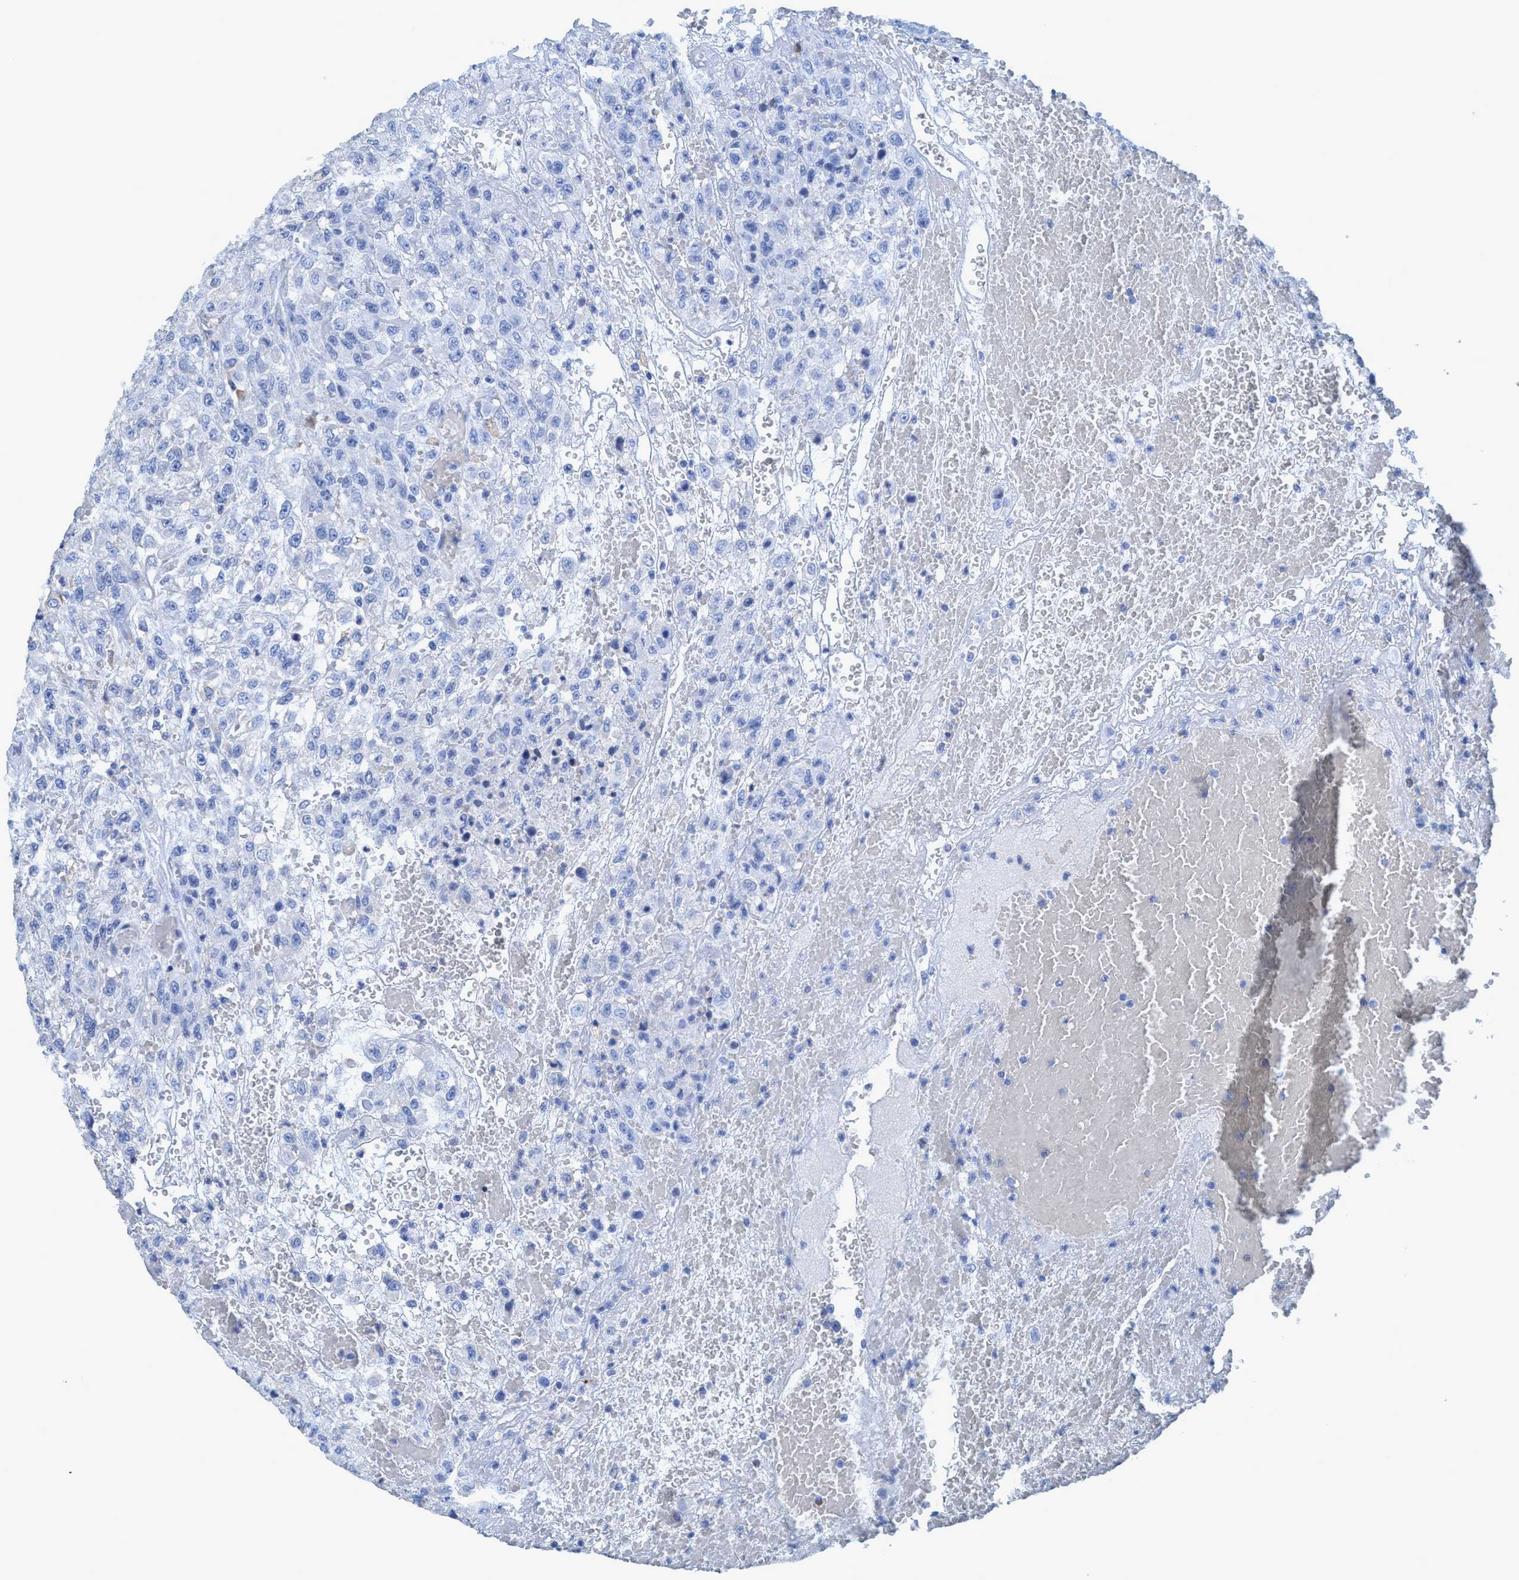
{"staining": {"intensity": "negative", "quantity": "none", "location": "none"}, "tissue": "urothelial cancer", "cell_type": "Tumor cells", "image_type": "cancer", "snomed": [{"axis": "morphology", "description": "Urothelial carcinoma, High grade"}, {"axis": "topography", "description": "Urinary bladder"}], "caption": "A photomicrograph of urothelial cancer stained for a protein reveals no brown staining in tumor cells. (Brightfield microscopy of DAB immunohistochemistry (IHC) at high magnification).", "gene": "DNAI1", "patient": {"sex": "male", "age": 46}}